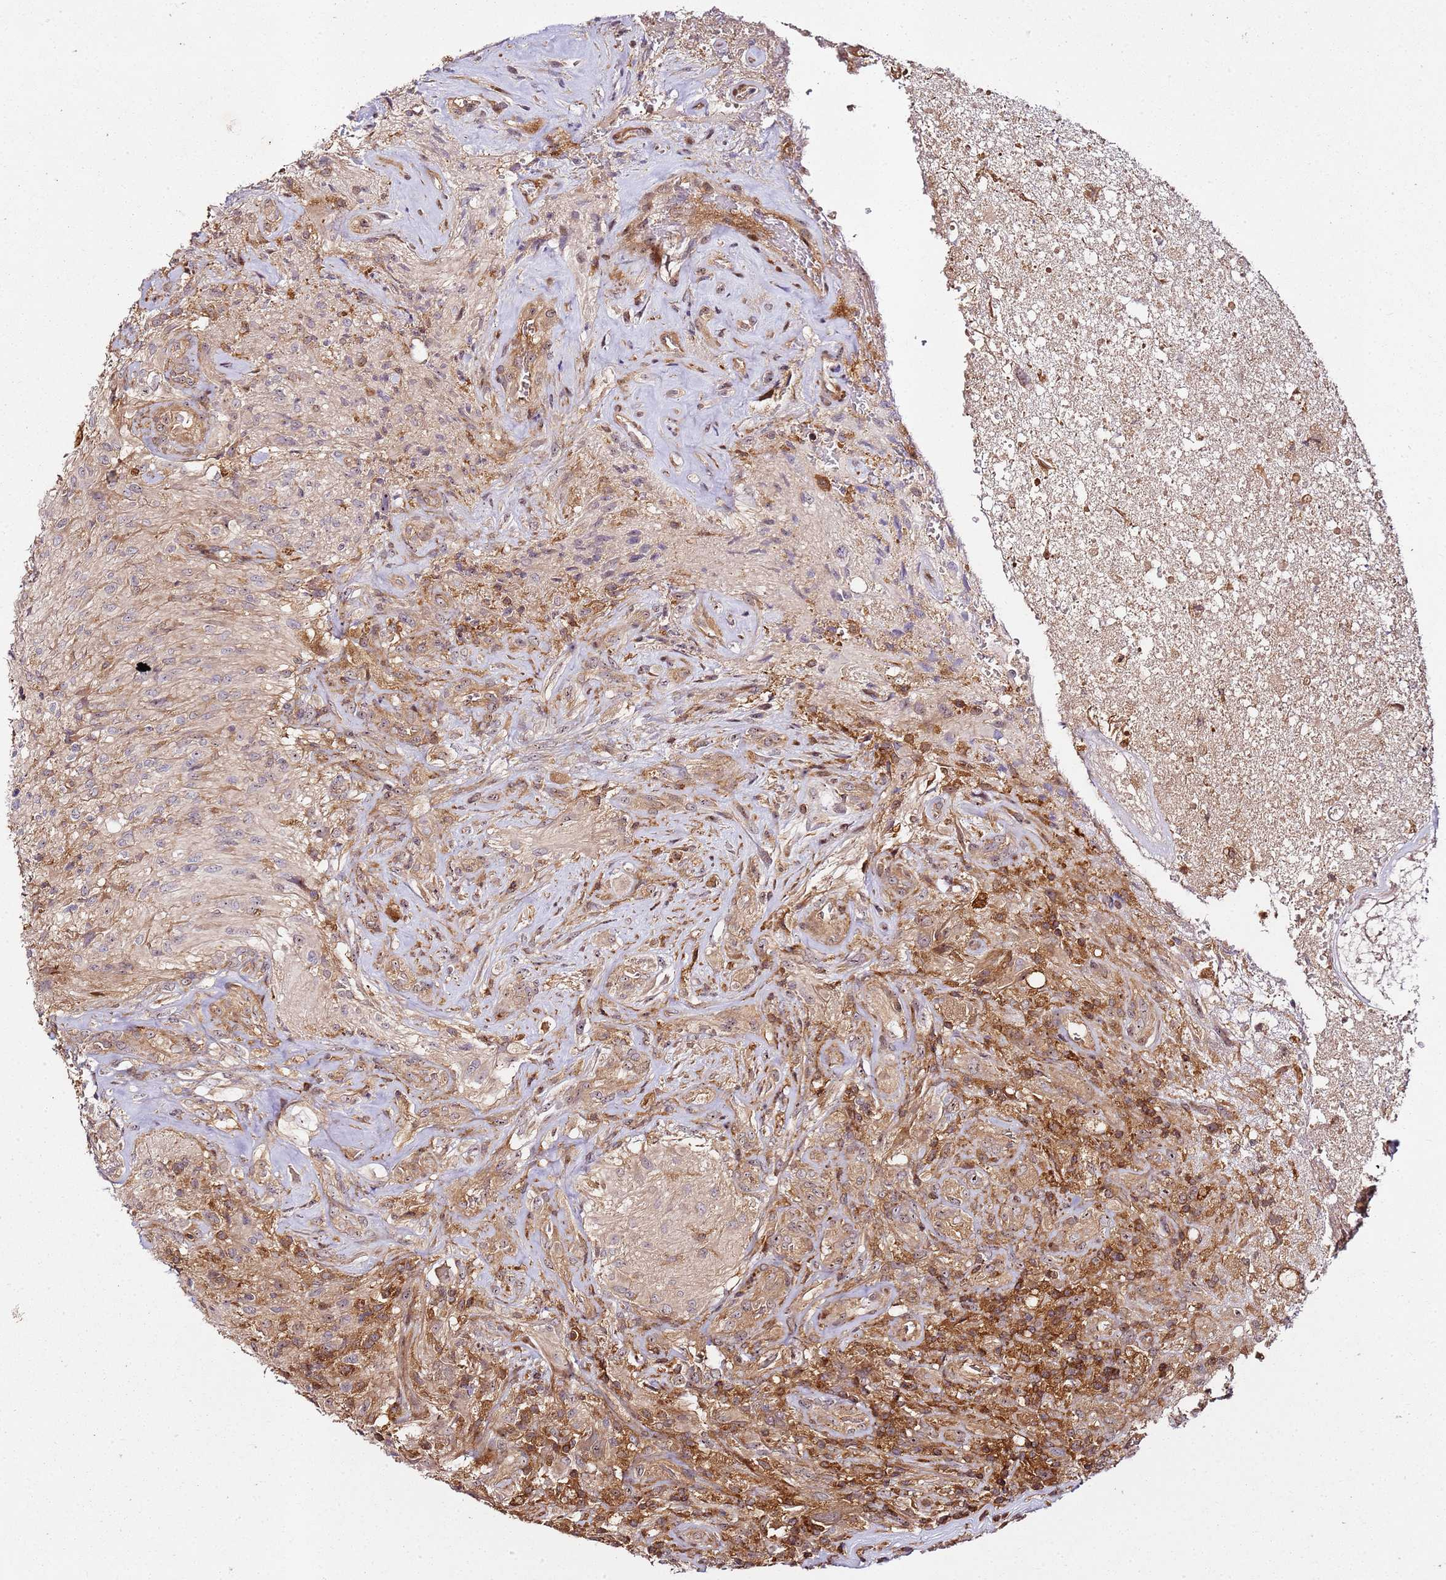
{"staining": {"intensity": "moderate", "quantity": "<25%", "location": "cytoplasmic/membranous"}, "tissue": "glioma", "cell_type": "Tumor cells", "image_type": "cancer", "snomed": [{"axis": "morphology", "description": "Glioma, malignant, High grade"}, {"axis": "topography", "description": "Brain"}], "caption": "There is low levels of moderate cytoplasmic/membranous expression in tumor cells of malignant glioma (high-grade), as demonstrated by immunohistochemical staining (brown color).", "gene": "PRMT7", "patient": {"sex": "male", "age": 56}}